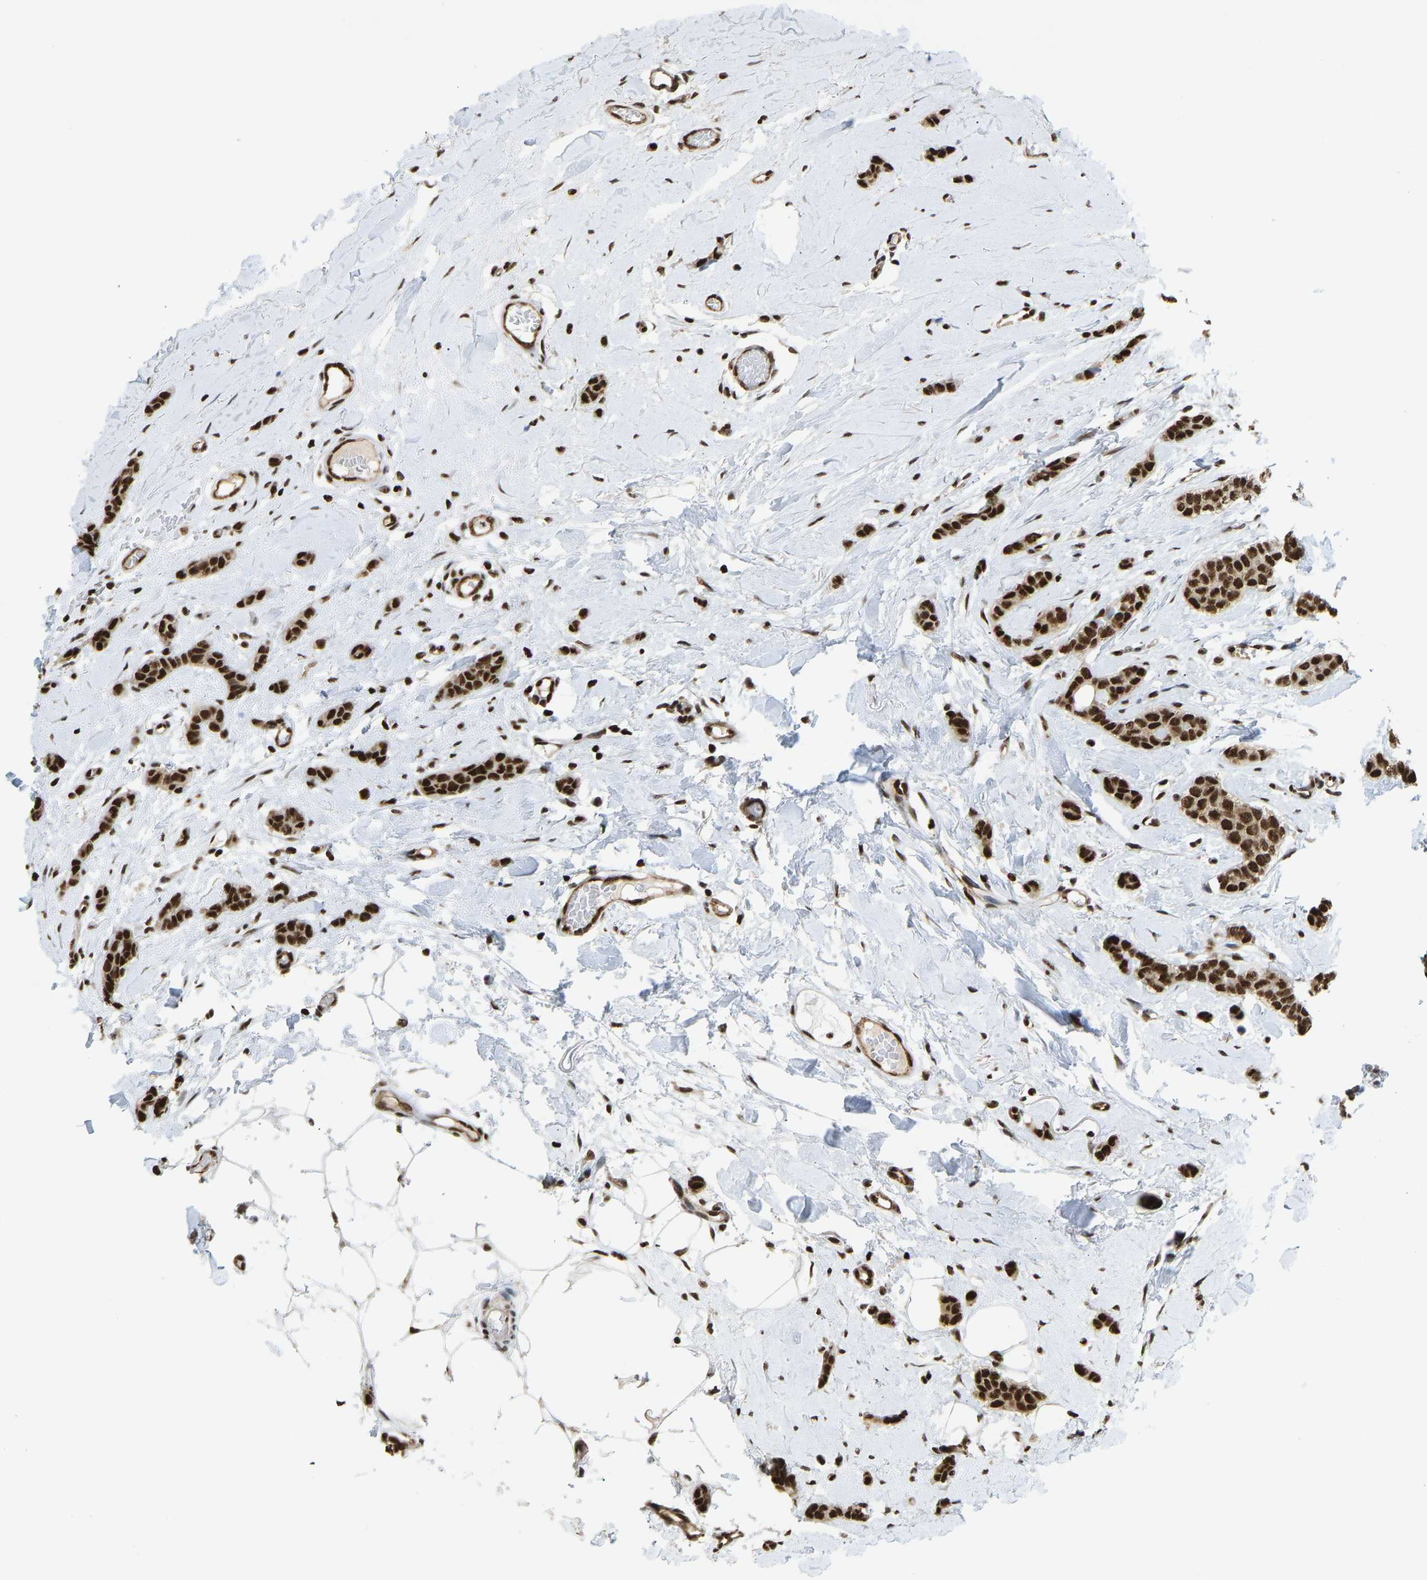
{"staining": {"intensity": "strong", "quantity": ">75%", "location": "nuclear"}, "tissue": "breast cancer", "cell_type": "Tumor cells", "image_type": "cancer", "snomed": [{"axis": "morphology", "description": "Lobular carcinoma"}, {"axis": "topography", "description": "Skin"}, {"axis": "topography", "description": "Breast"}], "caption": "Lobular carcinoma (breast) stained for a protein displays strong nuclear positivity in tumor cells. Using DAB (3,3'-diaminobenzidine) (brown) and hematoxylin (blue) stains, captured at high magnification using brightfield microscopy.", "gene": "ZSCAN20", "patient": {"sex": "female", "age": 46}}